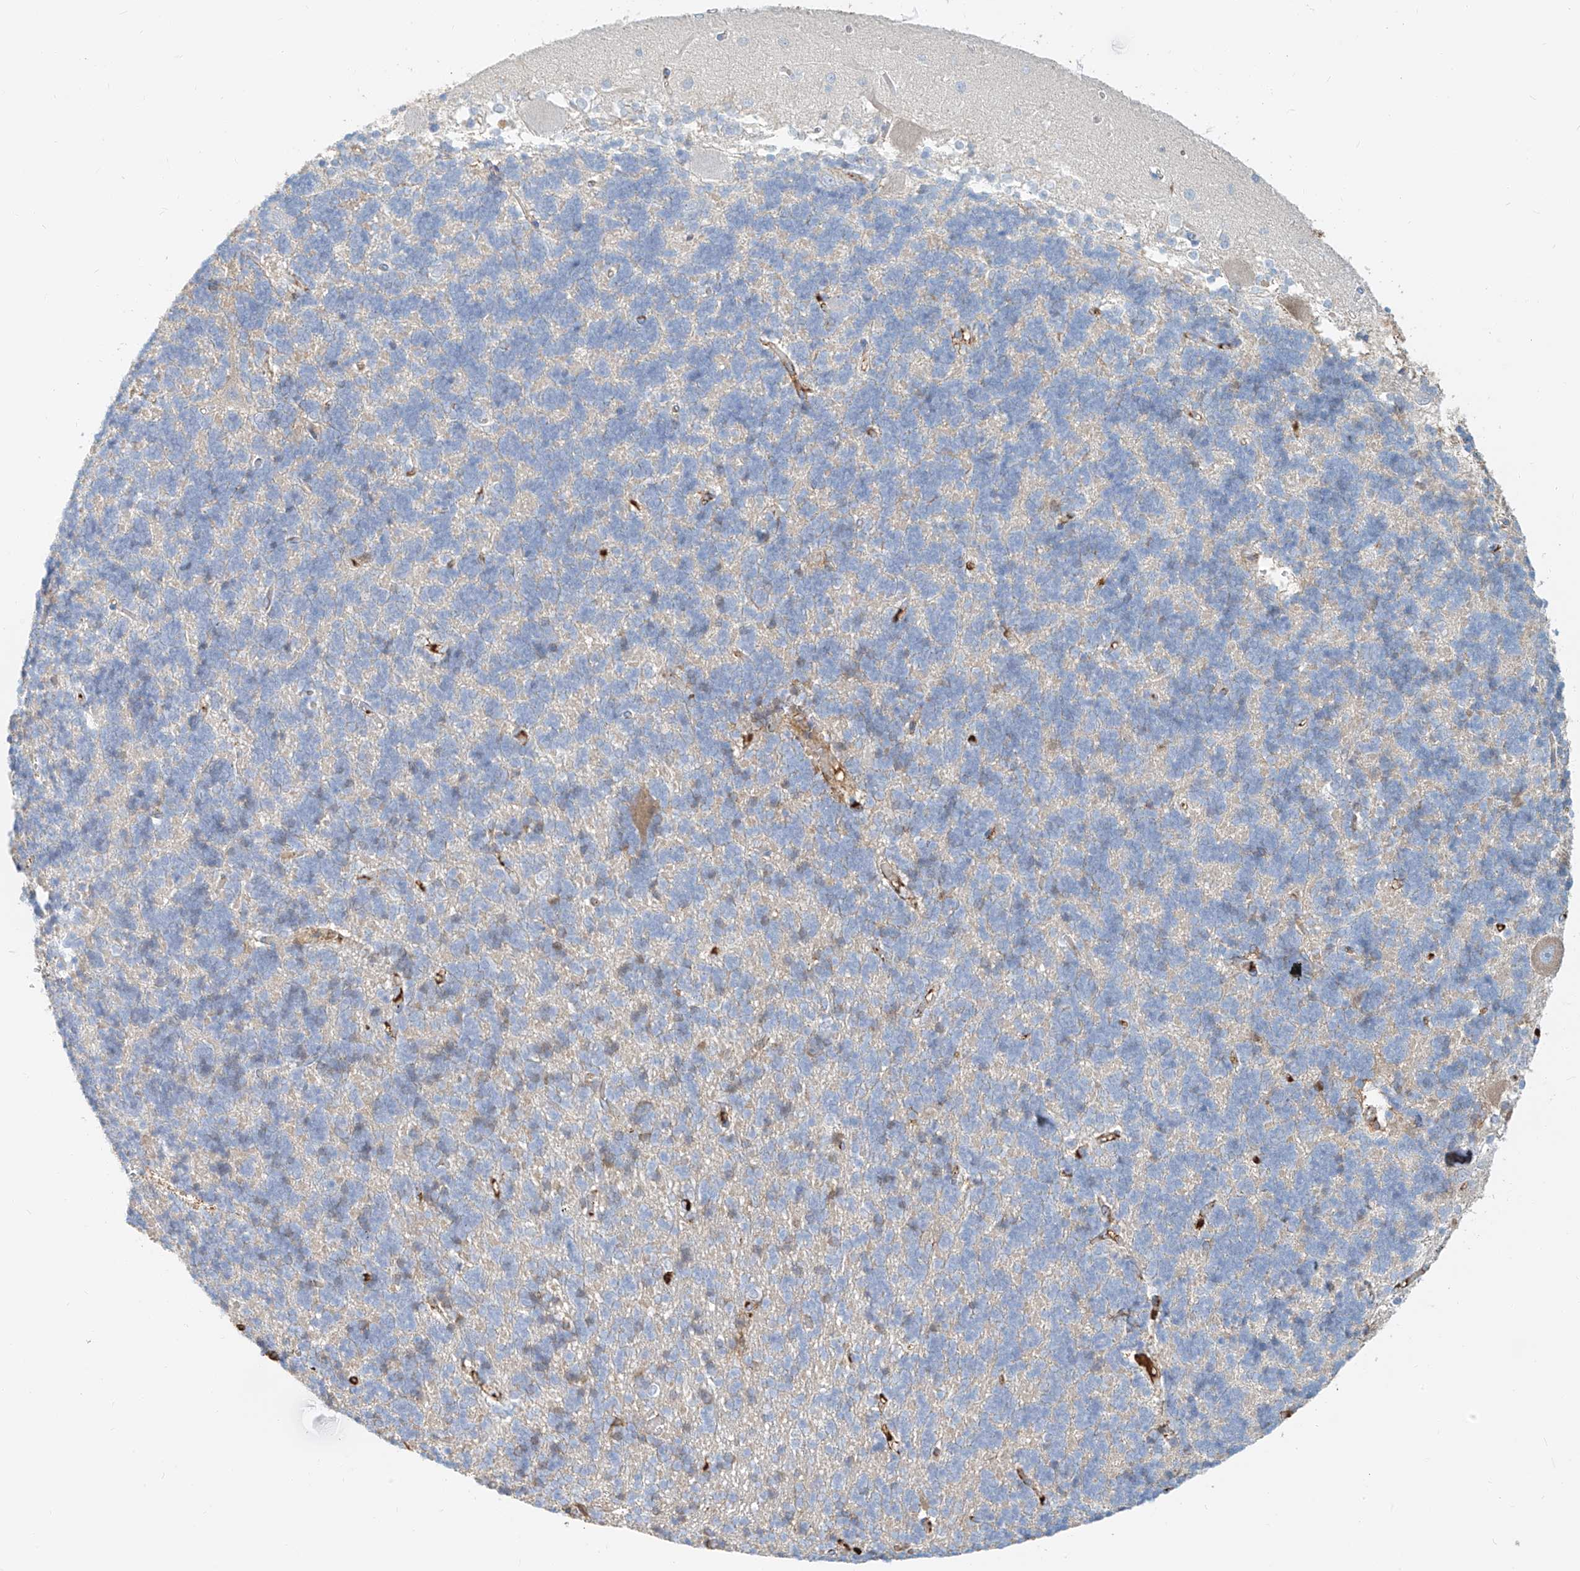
{"staining": {"intensity": "negative", "quantity": "none", "location": "none"}, "tissue": "cerebellum", "cell_type": "Cells in granular layer", "image_type": "normal", "snomed": [{"axis": "morphology", "description": "Normal tissue, NOS"}, {"axis": "topography", "description": "Cerebellum"}], "caption": "Immunohistochemistry (IHC) micrograph of unremarkable cerebellum stained for a protein (brown), which exhibits no expression in cells in granular layer.", "gene": "ZFP30", "patient": {"sex": "male", "age": 37}}